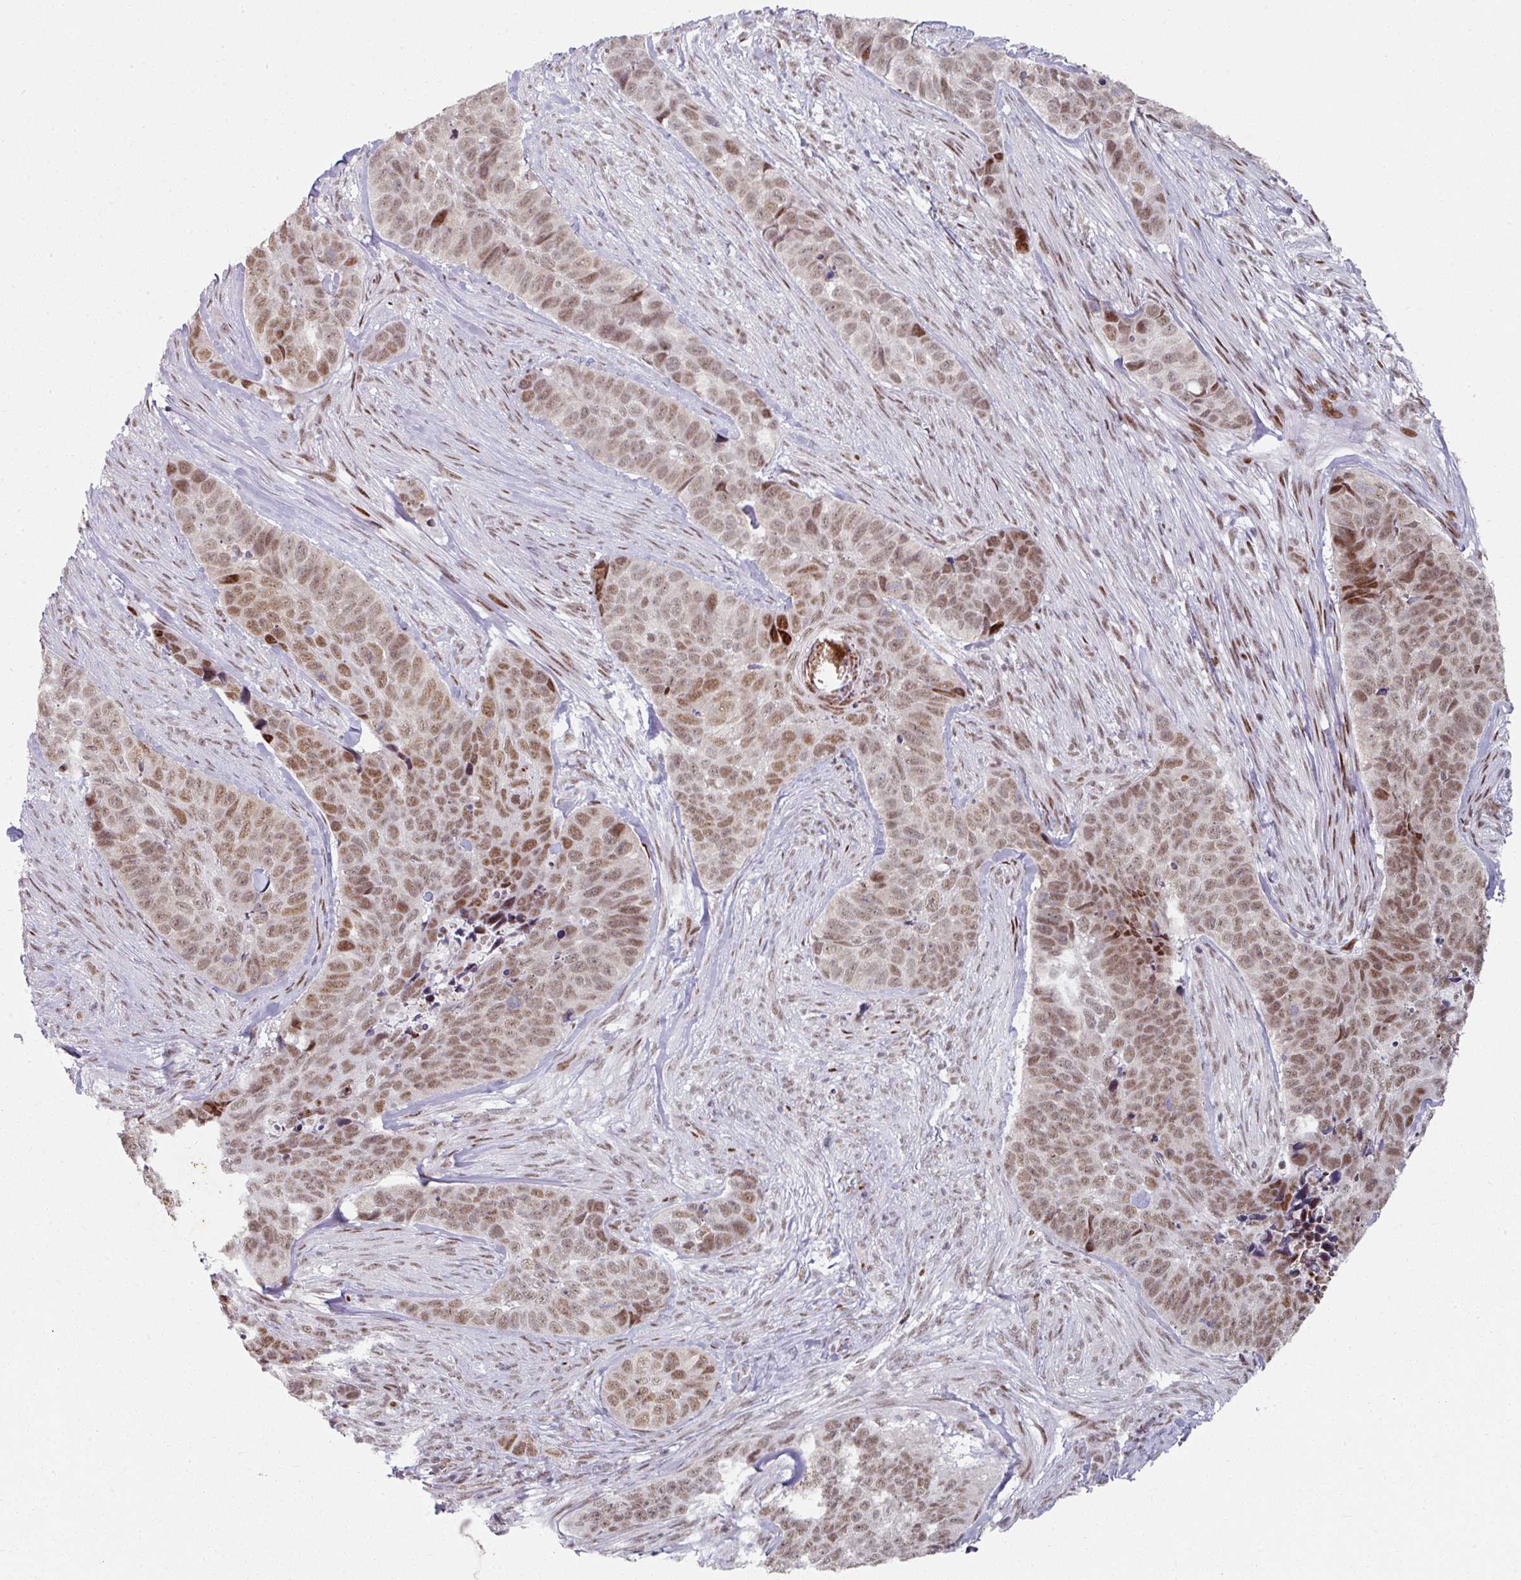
{"staining": {"intensity": "moderate", "quantity": ">75%", "location": "nuclear"}, "tissue": "skin cancer", "cell_type": "Tumor cells", "image_type": "cancer", "snomed": [{"axis": "morphology", "description": "Basal cell carcinoma"}, {"axis": "topography", "description": "Skin"}], "caption": "Human skin cancer (basal cell carcinoma) stained with a protein marker reveals moderate staining in tumor cells.", "gene": "SF3B5", "patient": {"sex": "female", "age": 82}}